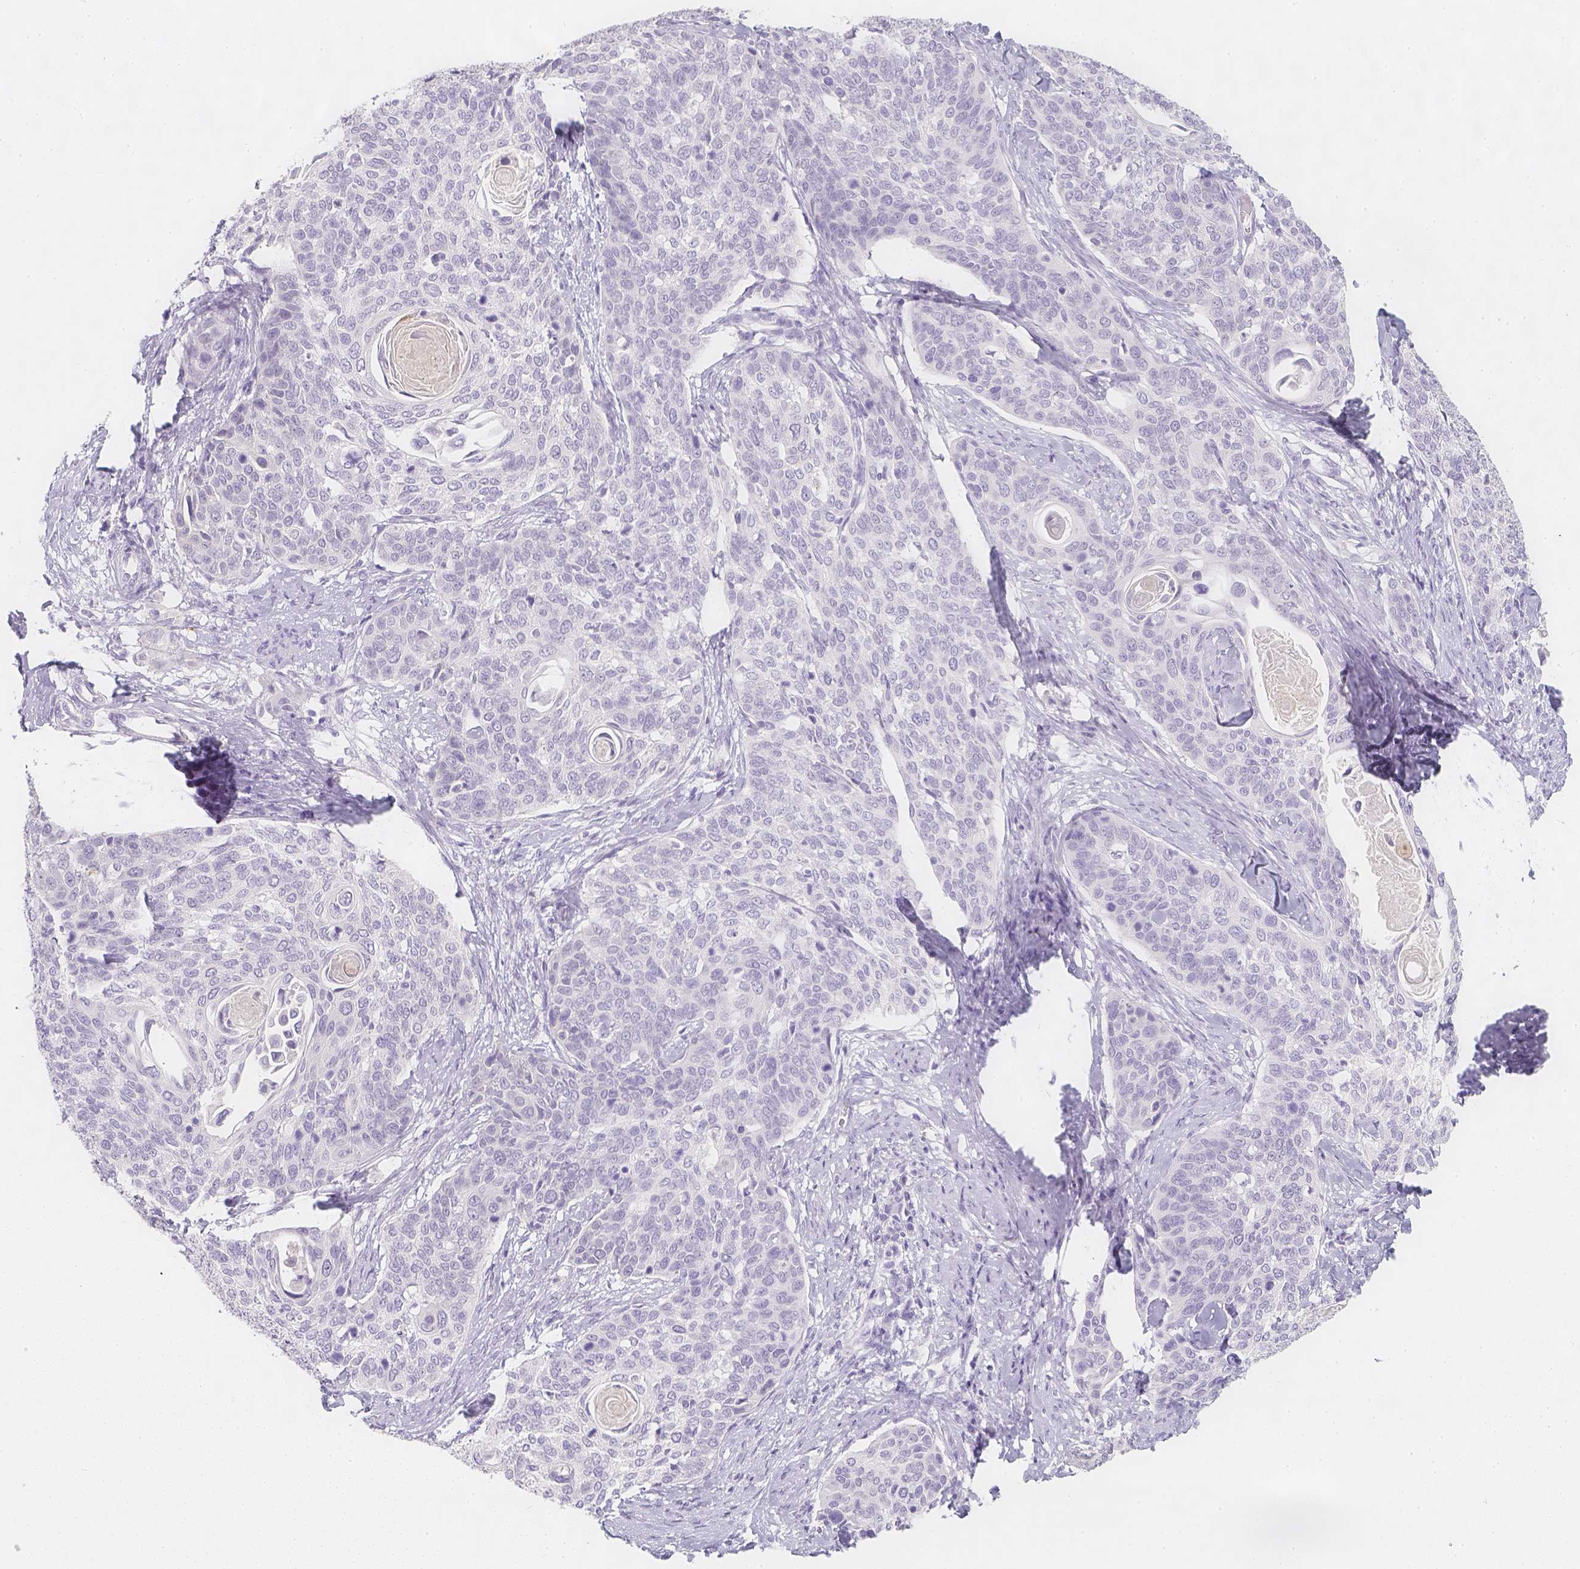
{"staining": {"intensity": "negative", "quantity": "none", "location": "none"}, "tissue": "cervical cancer", "cell_type": "Tumor cells", "image_type": "cancer", "snomed": [{"axis": "morphology", "description": "Squamous cell carcinoma, NOS"}, {"axis": "topography", "description": "Cervix"}], "caption": "A high-resolution image shows immunohistochemistry staining of cervical squamous cell carcinoma, which reveals no significant expression in tumor cells. Brightfield microscopy of immunohistochemistry (IHC) stained with DAB (brown) and hematoxylin (blue), captured at high magnification.", "gene": "SLC18A1", "patient": {"sex": "female", "age": 69}}